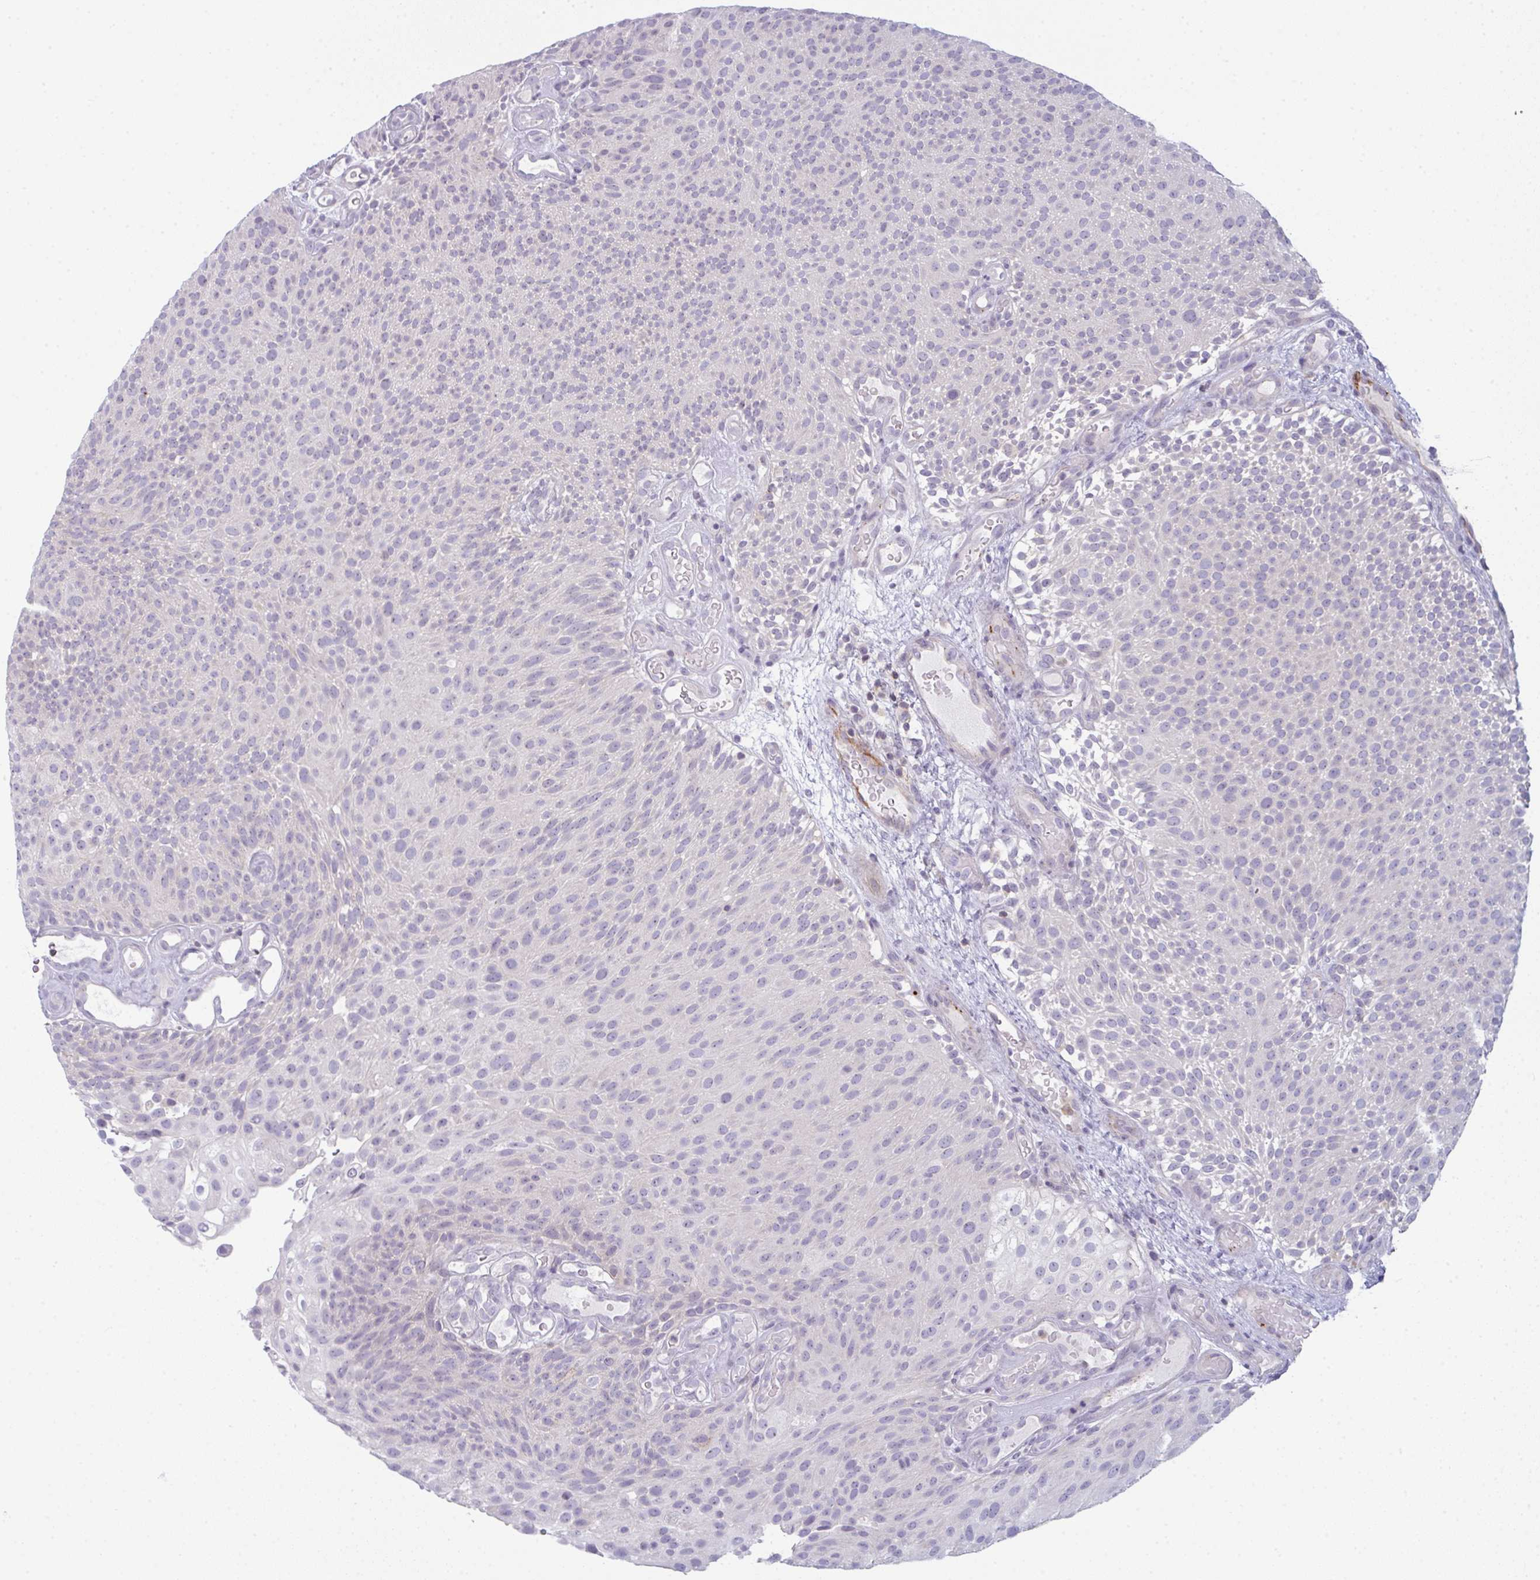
{"staining": {"intensity": "negative", "quantity": "none", "location": "none"}, "tissue": "urothelial cancer", "cell_type": "Tumor cells", "image_type": "cancer", "snomed": [{"axis": "morphology", "description": "Urothelial carcinoma, Low grade"}, {"axis": "topography", "description": "Urinary bladder"}], "caption": "Tumor cells show no significant staining in low-grade urothelial carcinoma.", "gene": "CD80", "patient": {"sex": "male", "age": 78}}